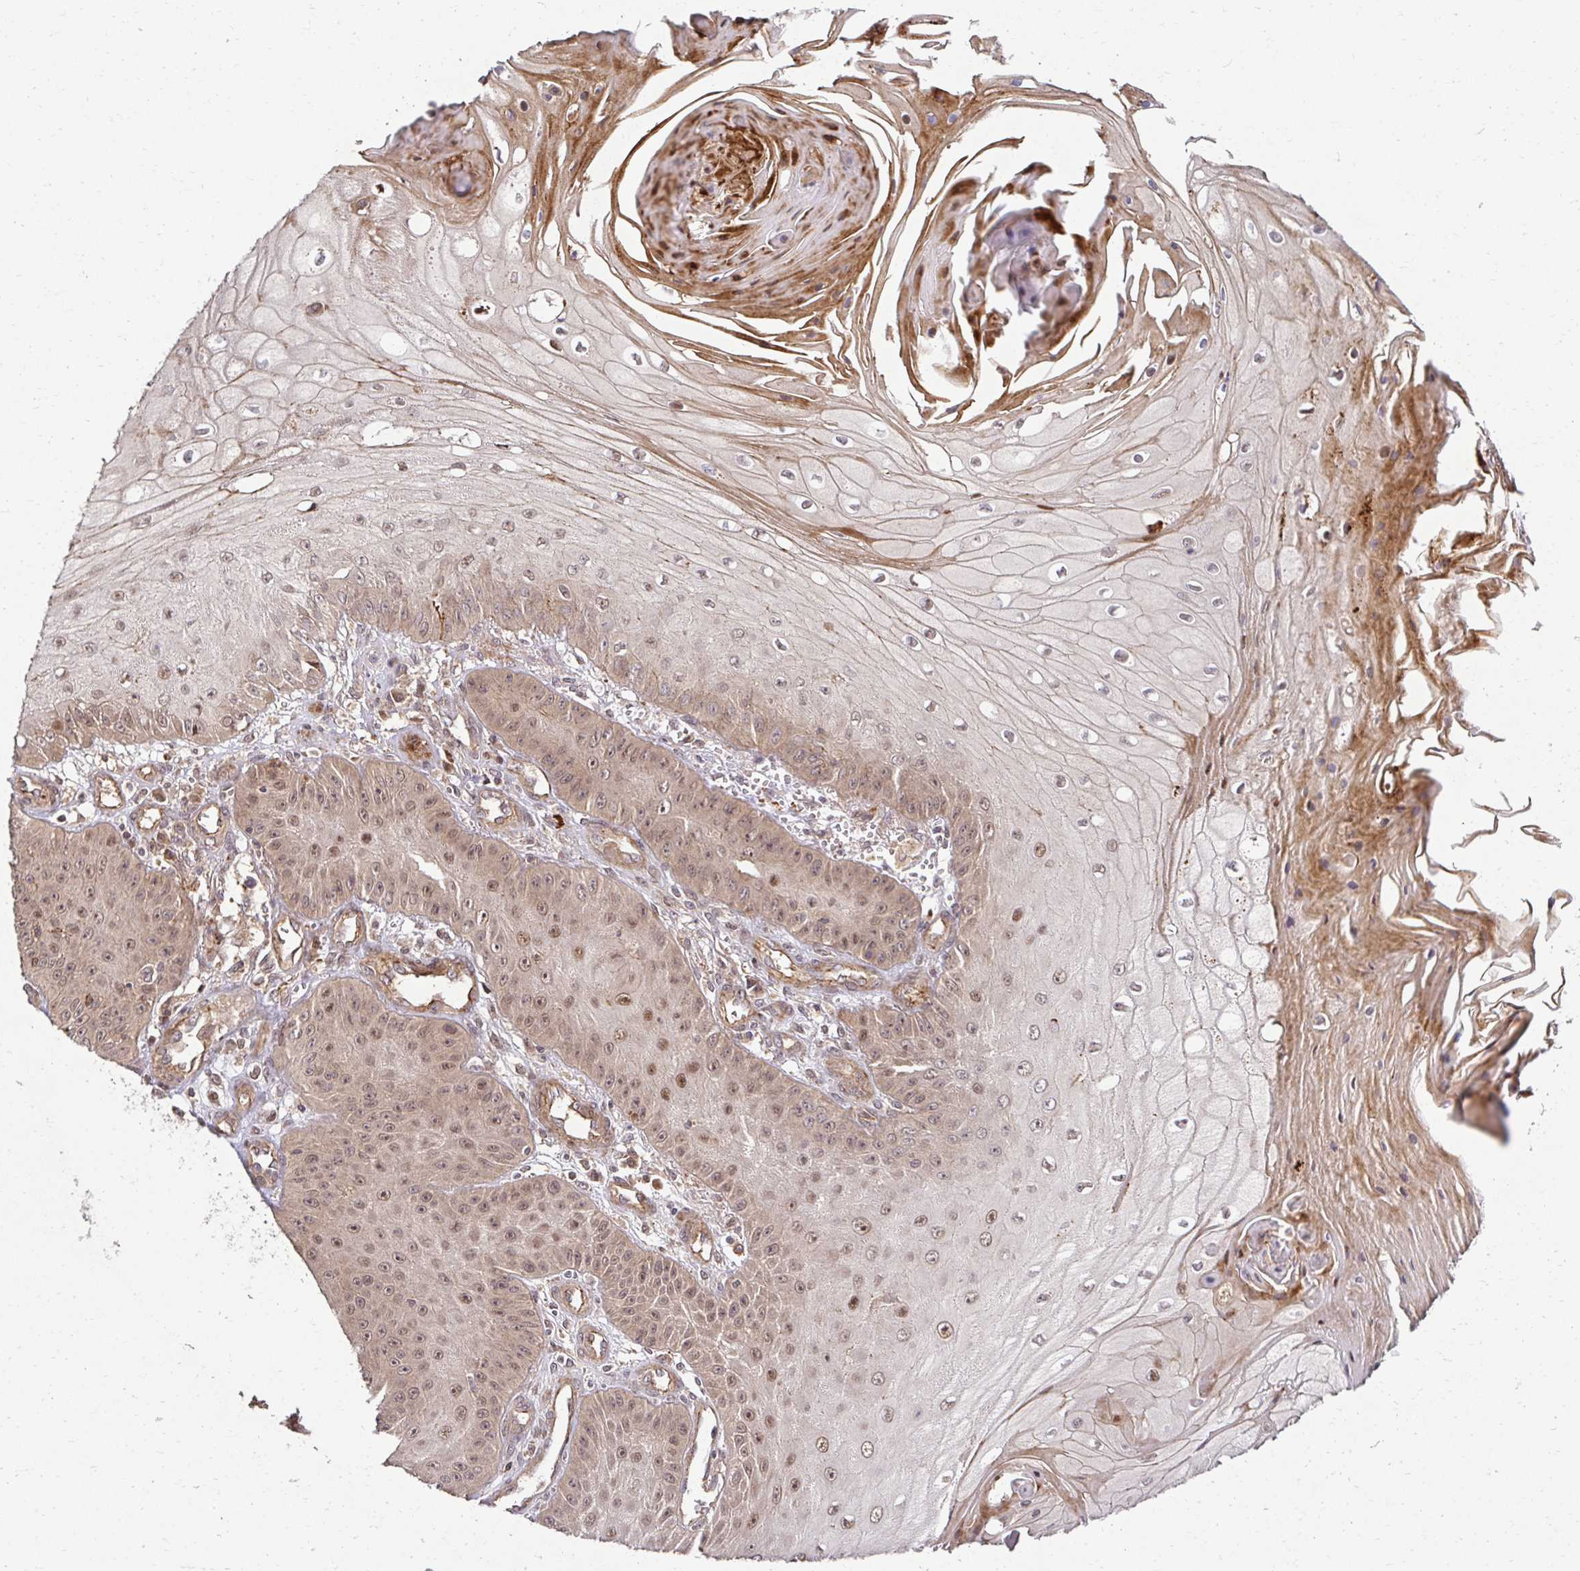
{"staining": {"intensity": "weak", "quantity": "25%-75%", "location": "cytoplasmic/membranous,nuclear"}, "tissue": "skin cancer", "cell_type": "Tumor cells", "image_type": "cancer", "snomed": [{"axis": "morphology", "description": "Squamous cell carcinoma, NOS"}, {"axis": "topography", "description": "Skin"}], "caption": "A brown stain labels weak cytoplasmic/membranous and nuclear staining of a protein in skin squamous cell carcinoma tumor cells.", "gene": "PSMA4", "patient": {"sex": "male", "age": 70}}